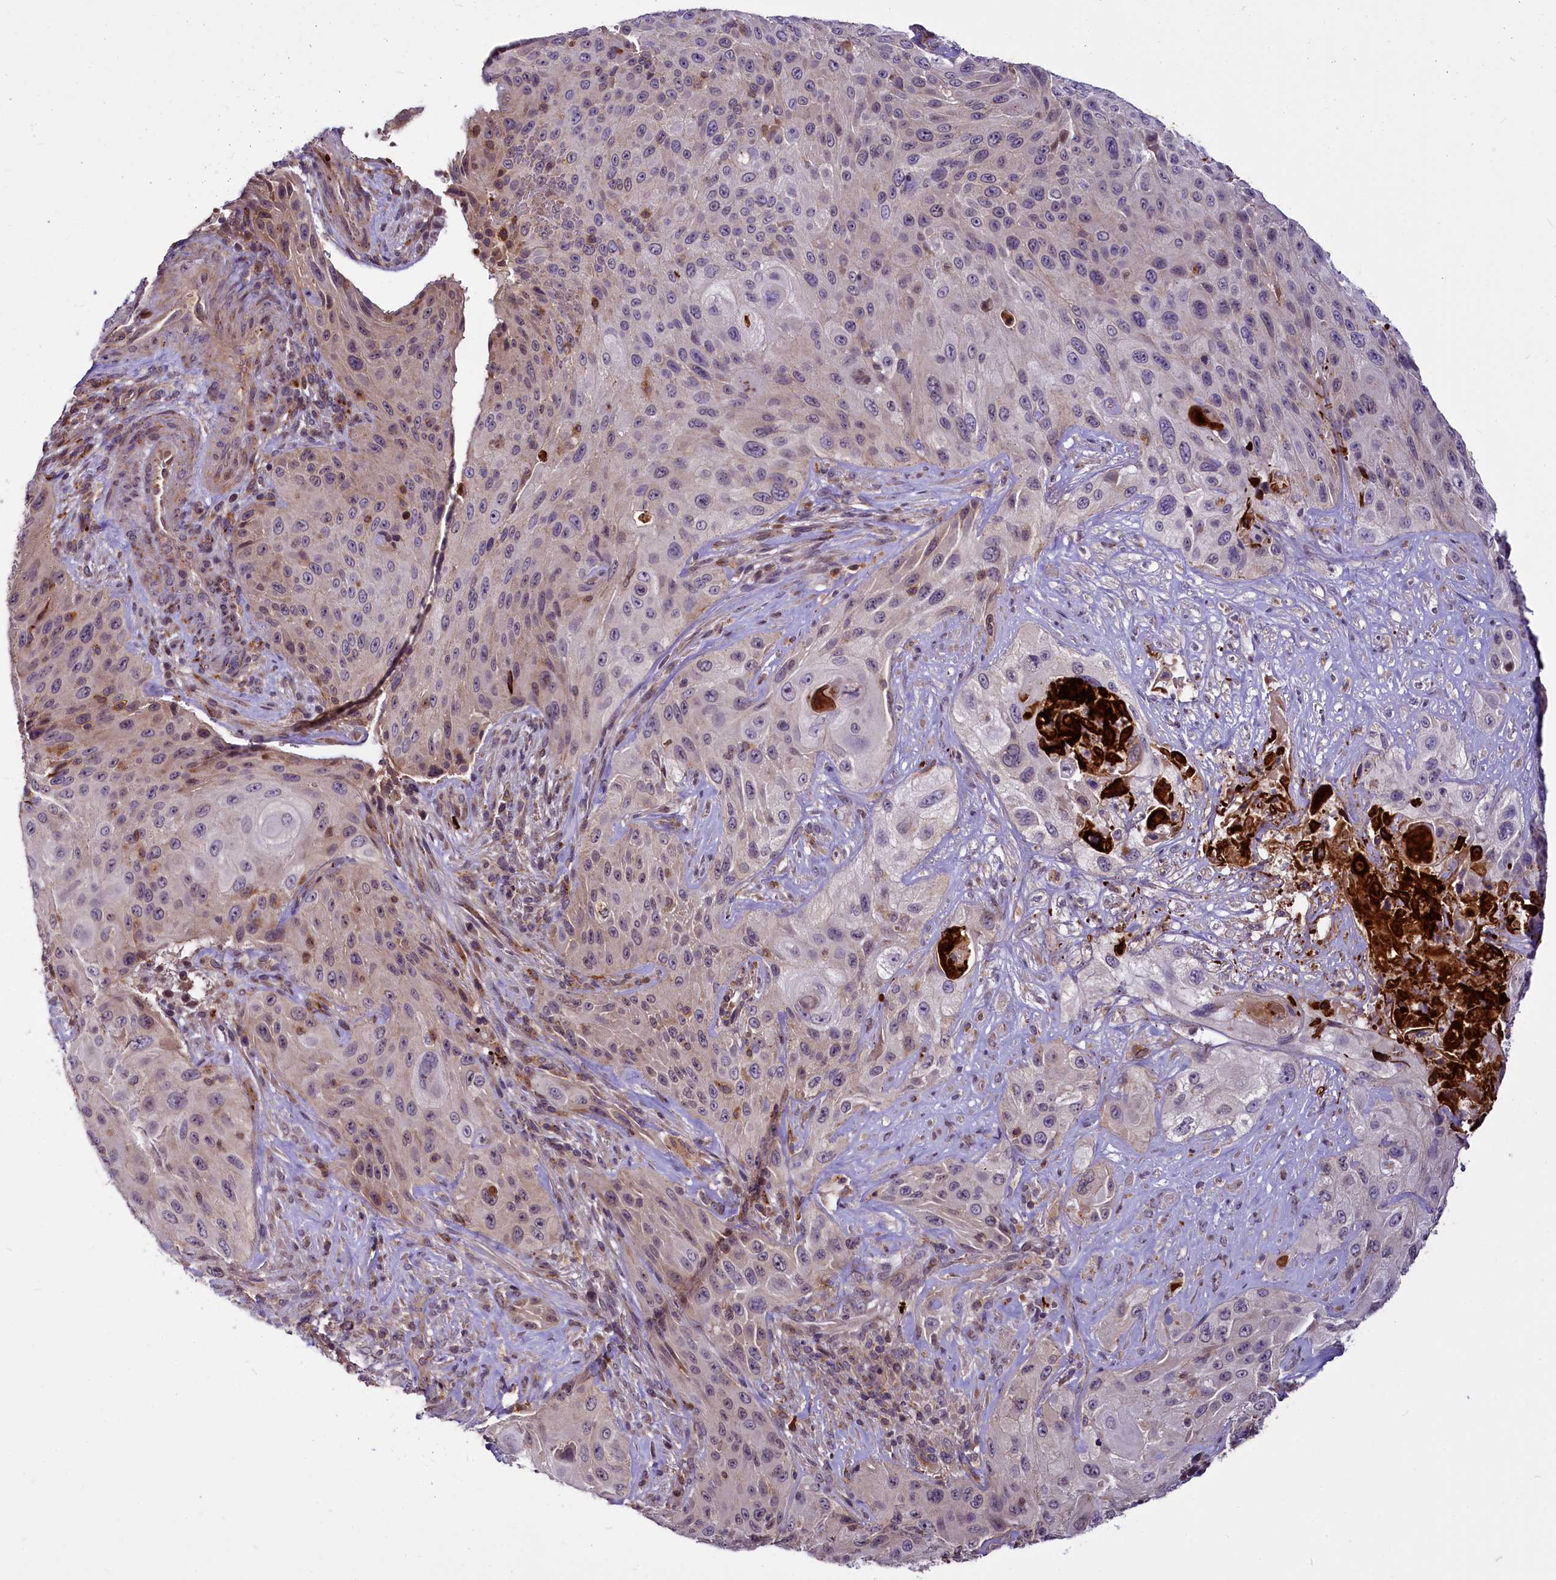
{"staining": {"intensity": "negative", "quantity": "none", "location": "none"}, "tissue": "cervical cancer", "cell_type": "Tumor cells", "image_type": "cancer", "snomed": [{"axis": "morphology", "description": "Squamous cell carcinoma, NOS"}, {"axis": "topography", "description": "Cervix"}], "caption": "Tumor cells are negative for brown protein staining in cervical squamous cell carcinoma.", "gene": "C11orf86", "patient": {"sex": "female", "age": 42}}